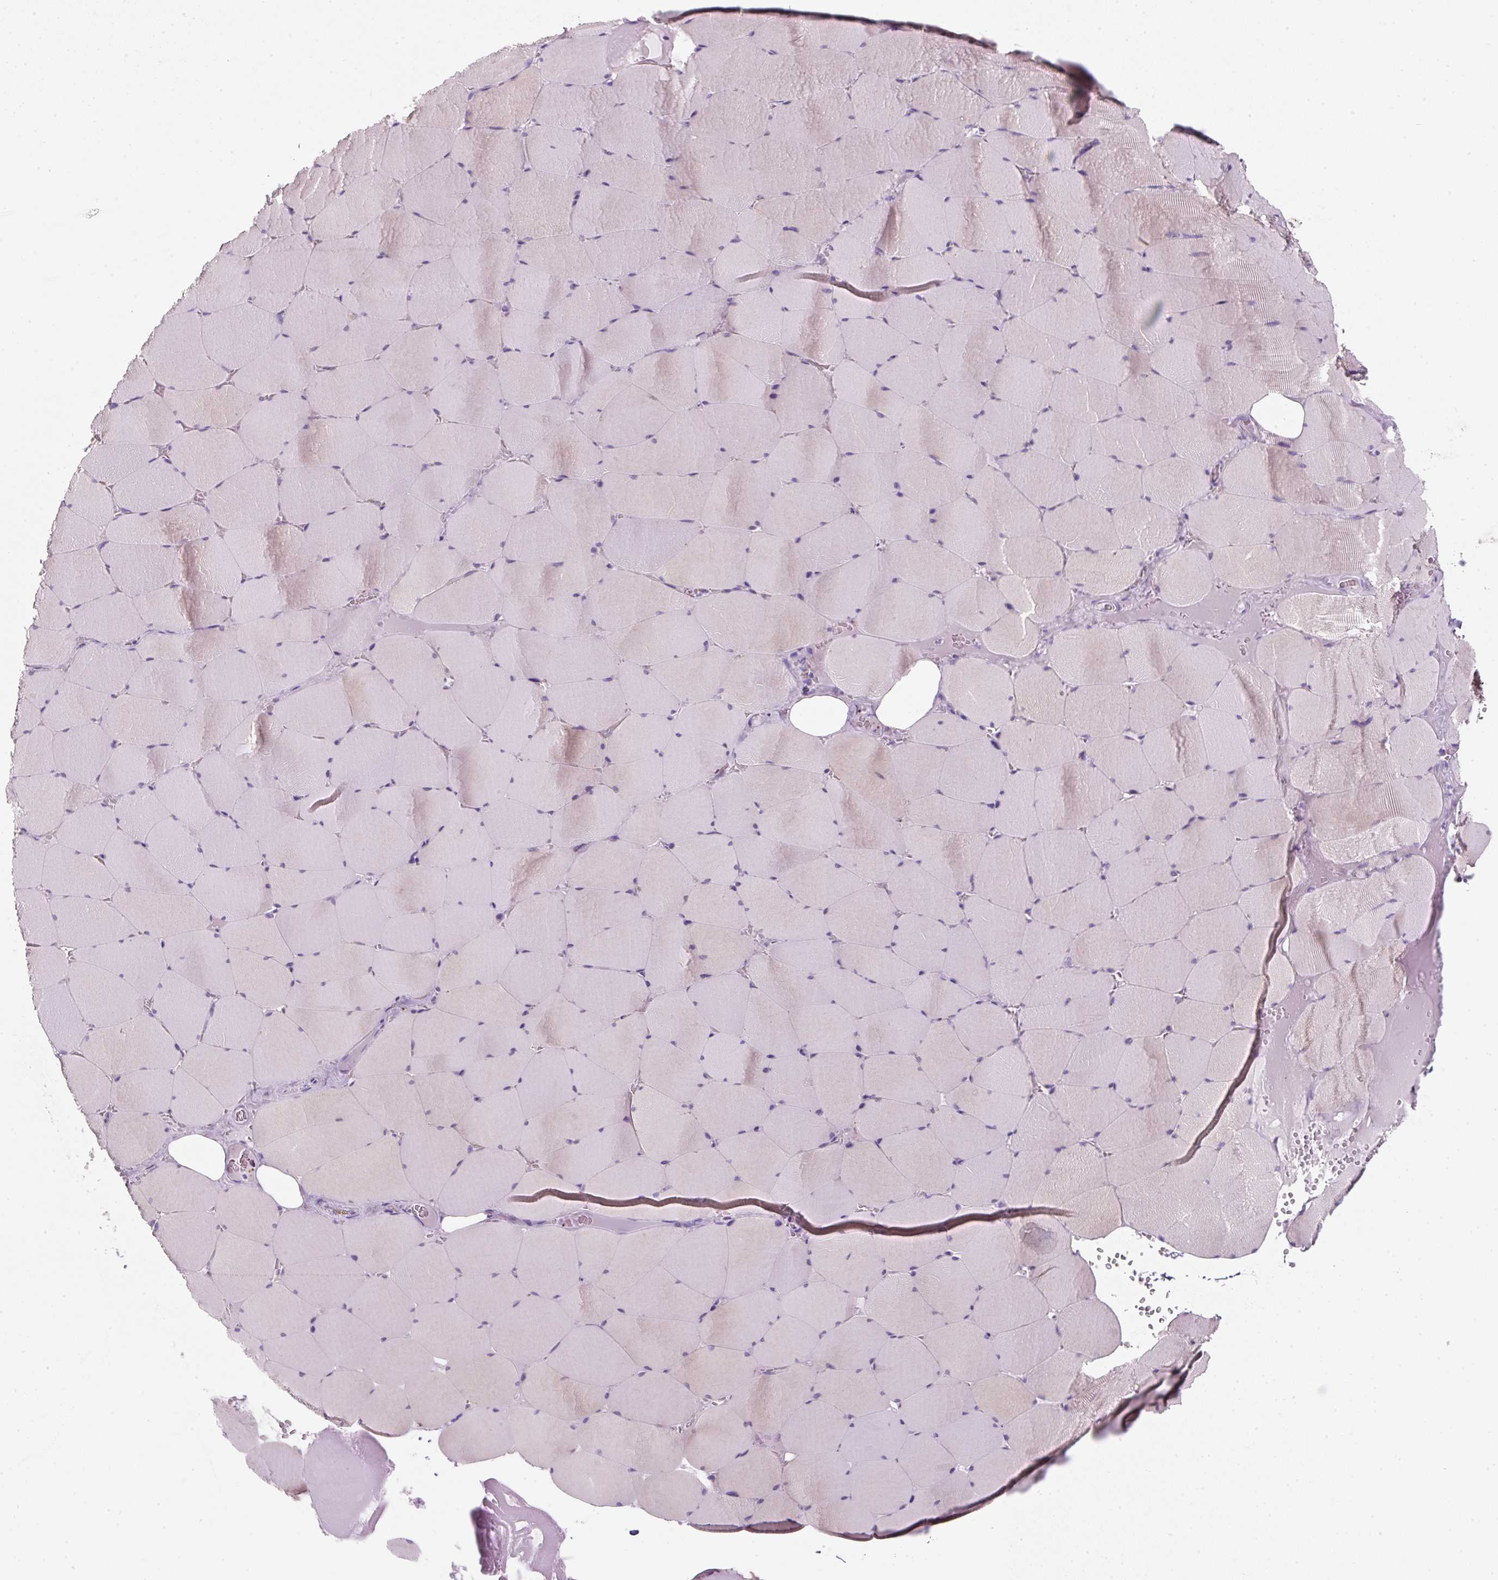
{"staining": {"intensity": "negative", "quantity": "none", "location": "none"}, "tissue": "skeletal muscle", "cell_type": "Myocytes", "image_type": "normal", "snomed": [{"axis": "morphology", "description": "Normal tissue, NOS"}, {"axis": "topography", "description": "Skeletal muscle"}, {"axis": "topography", "description": "Head-Neck"}], "caption": "Immunohistochemistry of unremarkable human skeletal muscle exhibits no positivity in myocytes.", "gene": "ENSG00000288796", "patient": {"sex": "male", "age": 66}}